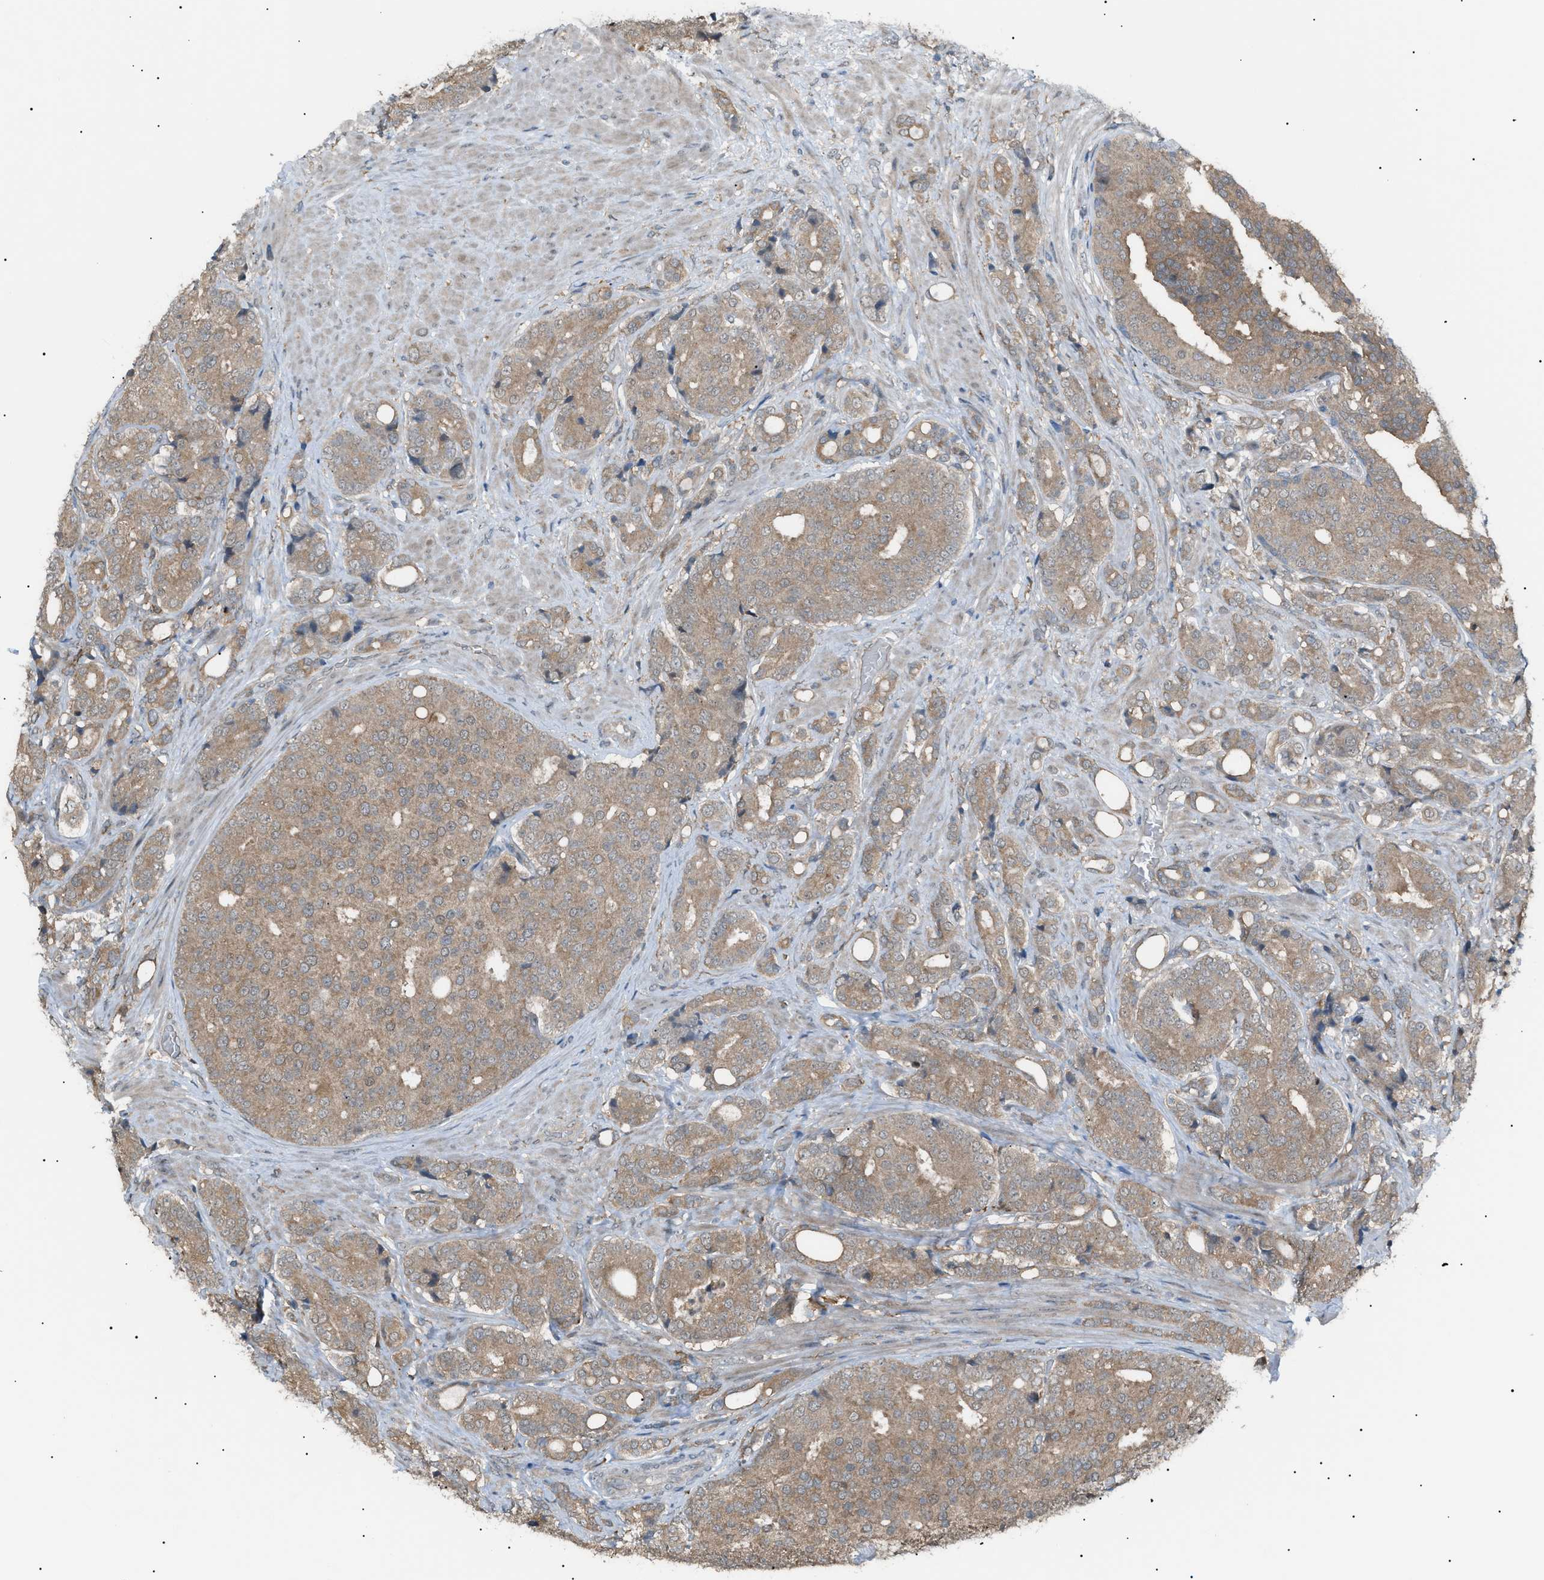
{"staining": {"intensity": "moderate", "quantity": ">75%", "location": "cytoplasmic/membranous"}, "tissue": "prostate cancer", "cell_type": "Tumor cells", "image_type": "cancer", "snomed": [{"axis": "morphology", "description": "Adenocarcinoma, High grade"}, {"axis": "topography", "description": "Prostate"}], "caption": "Immunohistochemical staining of human prostate adenocarcinoma (high-grade) exhibits moderate cytoplasmic/membranous protein positivity in approximately >75% of tumor cells.", "gene": "LPIN2", "patient": {"sex": "male", "age": 50}}